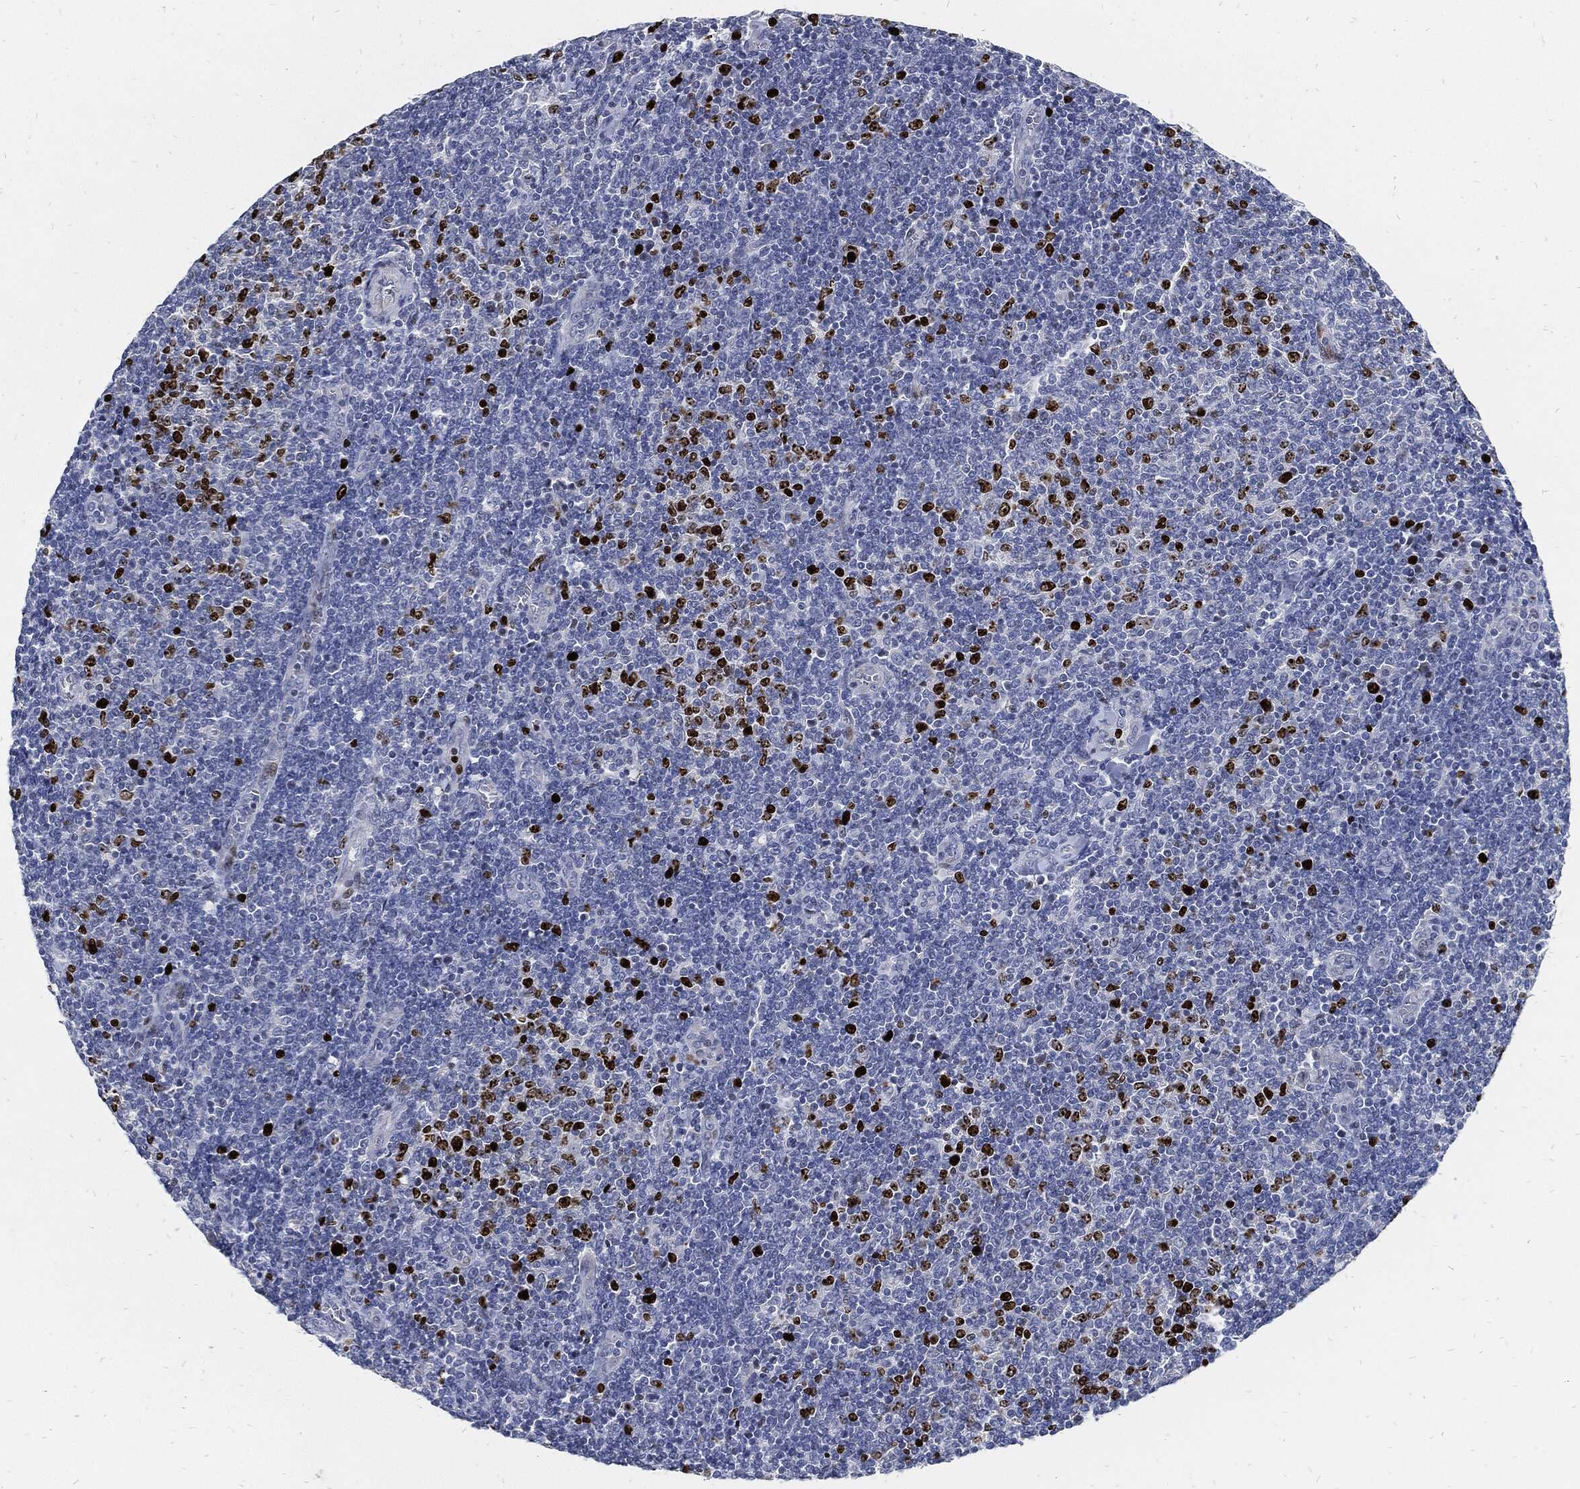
{"staining": {"intensity": "strong", "quantity": "<25%", "location": "nuclear"}, "tissue": "lymphoma", "cell_type": "Tumor cells", "image_type": "cancer", "snomed": [{"axis": "morphology", "description": "Malignant lymphoma, non-Hodgkin's type, Low grade"}, {"axis": "topography", "description": "Lymph node"}], "caption": "Lymphoma stained with DAB (3,3'-diaminobenzidine) immunohistochemistry (IHC) reveals medium levels of strong nuclear positivity in about <25% of tumor cells.", "gene": "MKI67", "patient": {"sex": "male", "age": 52}}